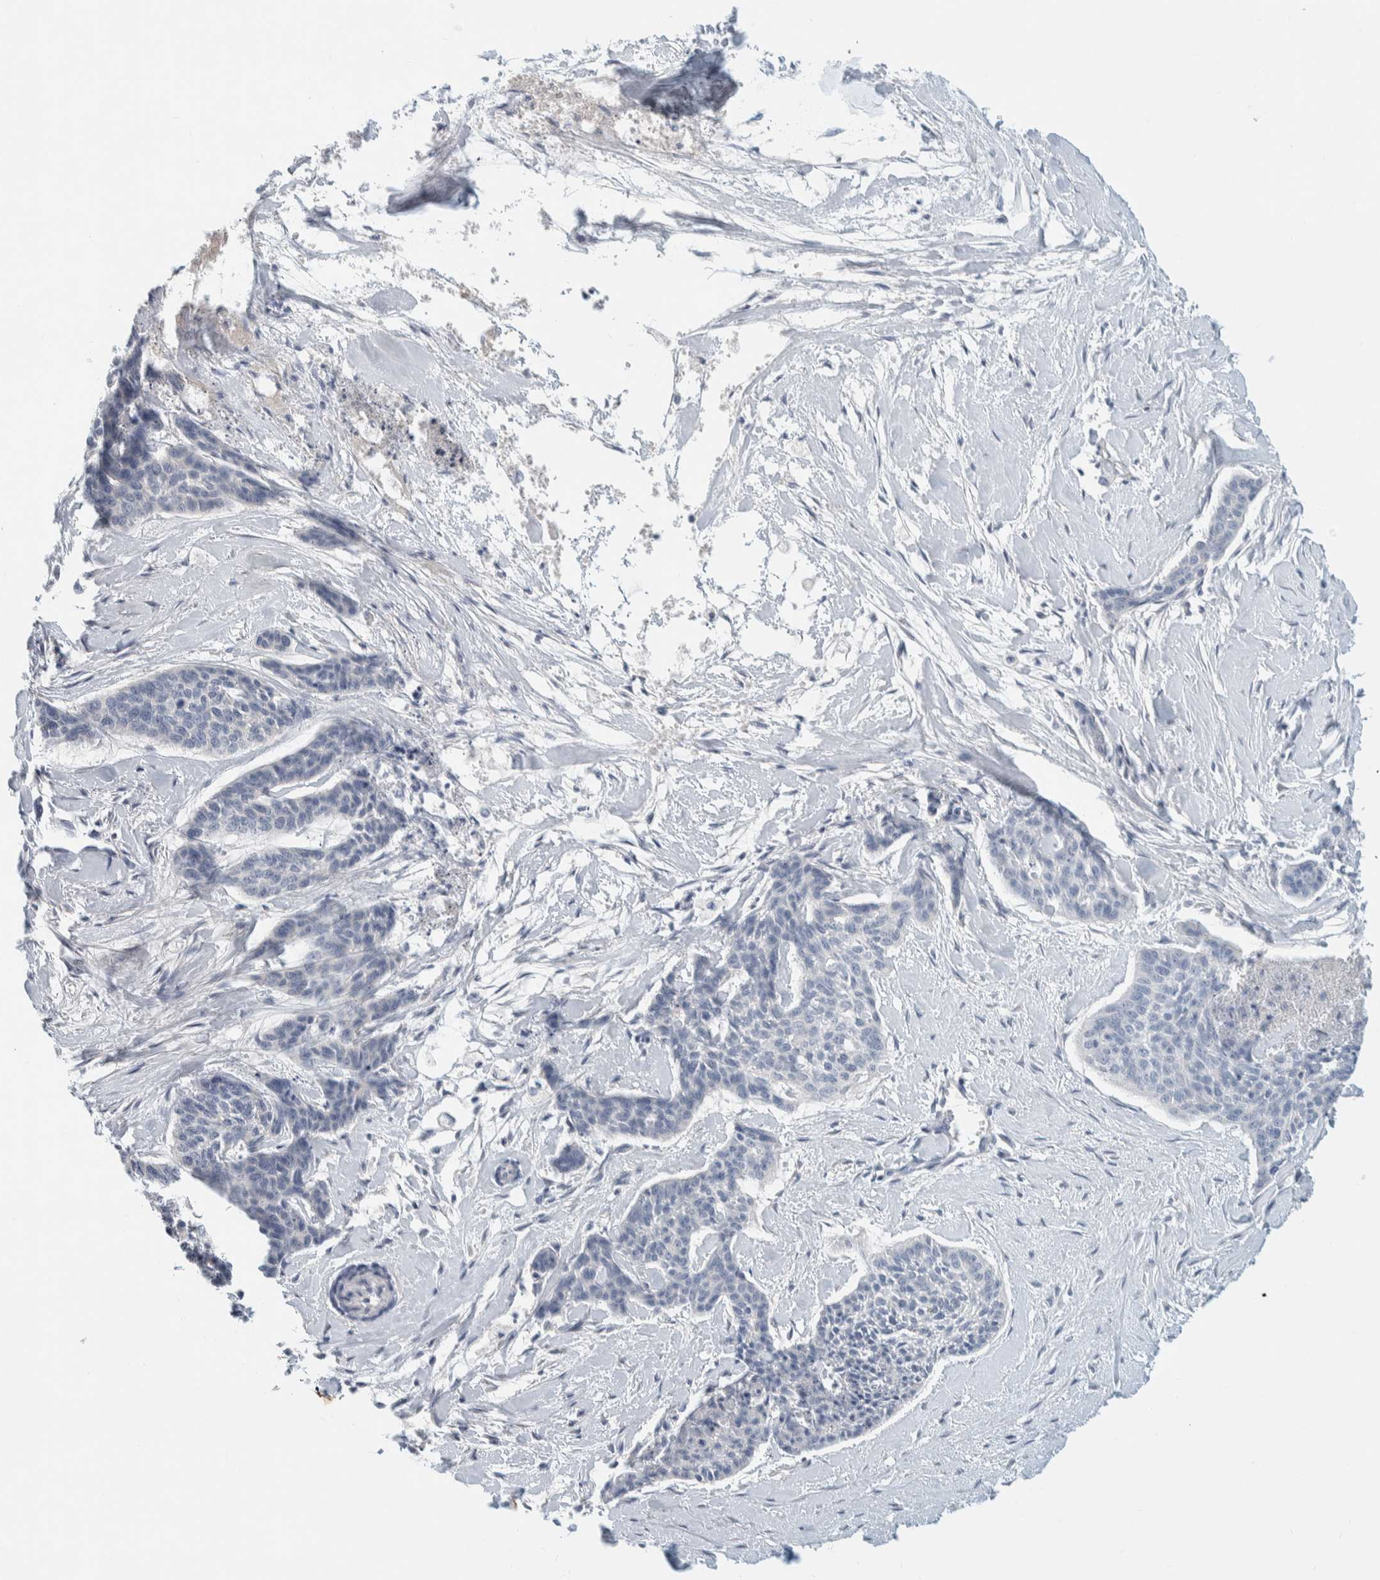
{"staining": {"intensity": "negative", "quantity": "none", "location": "none"}, "tissue": "skin cancer", "cell_type": "Tumor cells", "image_type": "cancer", "snomed": [{"axis": "morphology", "description": "Basal cell carcinoma"}, {"axis": "topography", "description": "Skin"}], "caption": "An immunohistochemistry photomicrograph of skin cancer is shown. There is no staining in tumor cells of skin cancer.", "gene": "ALOX12B", "patient": {"sex": "female", "age": 64}}